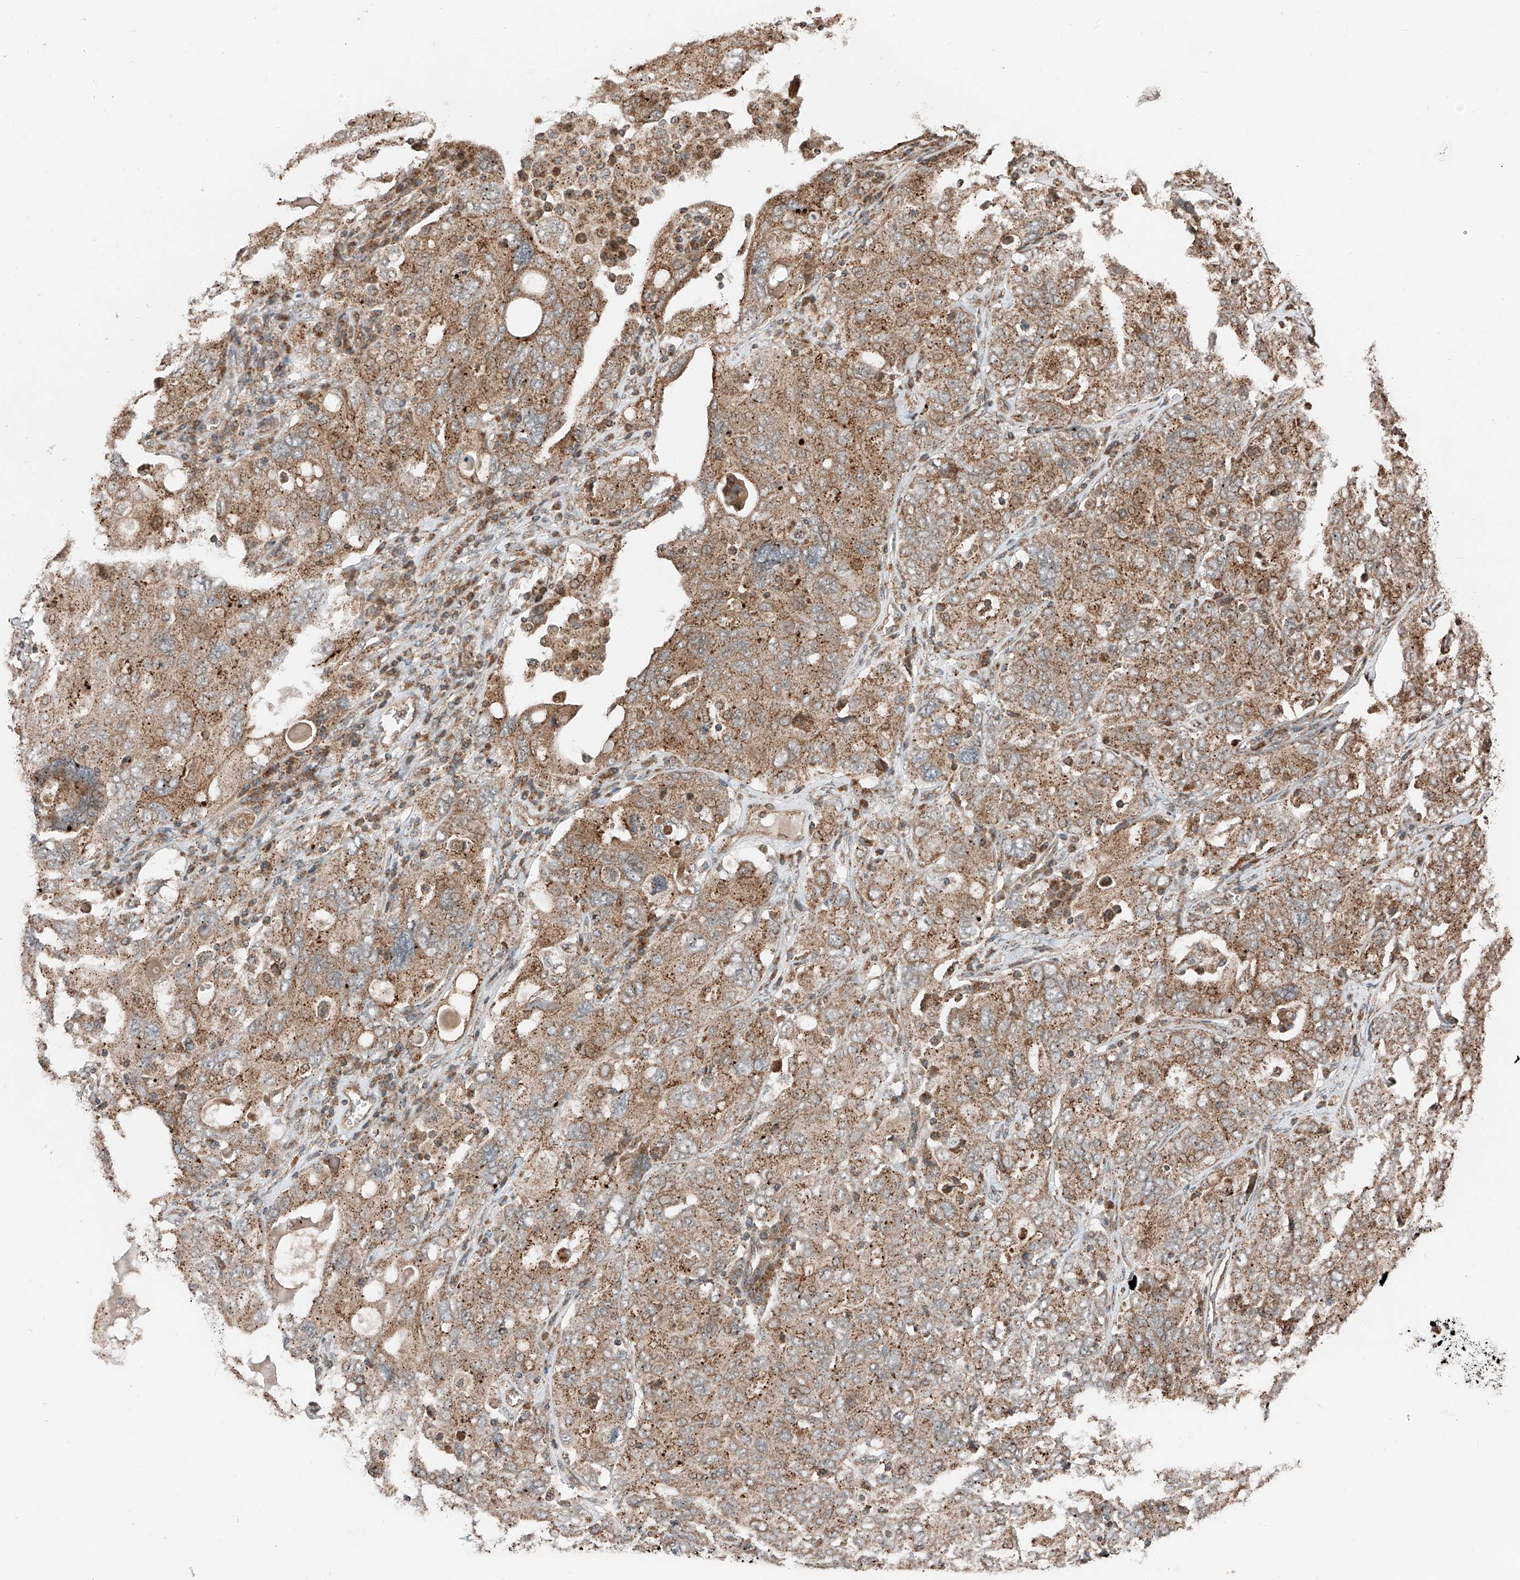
{"staining": {"intensity": "moderate", "quantity": ">75%", "location": "cytoplasmic/membranous"}, "tissue": "ovarian cancer", "cell_type": "Tumor cells", "image_type": "cancer", "snomed": [{"axis": "morphology", "description": "Carcinoma, endometroid"}, {"axis": "topography", "description": "Ovary"}], "caption": "The image exhibits a brown stain indicating the presence of a protein in the cytoplasmic/membranous of tumor cells in endometroid carcinoma (ovarian). (Stains: DAB in brown, nuclei in blue, Microscopy: brightfield microscopy at high magnification).", "gene": "CEP162", "patient": {"sex": "female", "age": 62}}